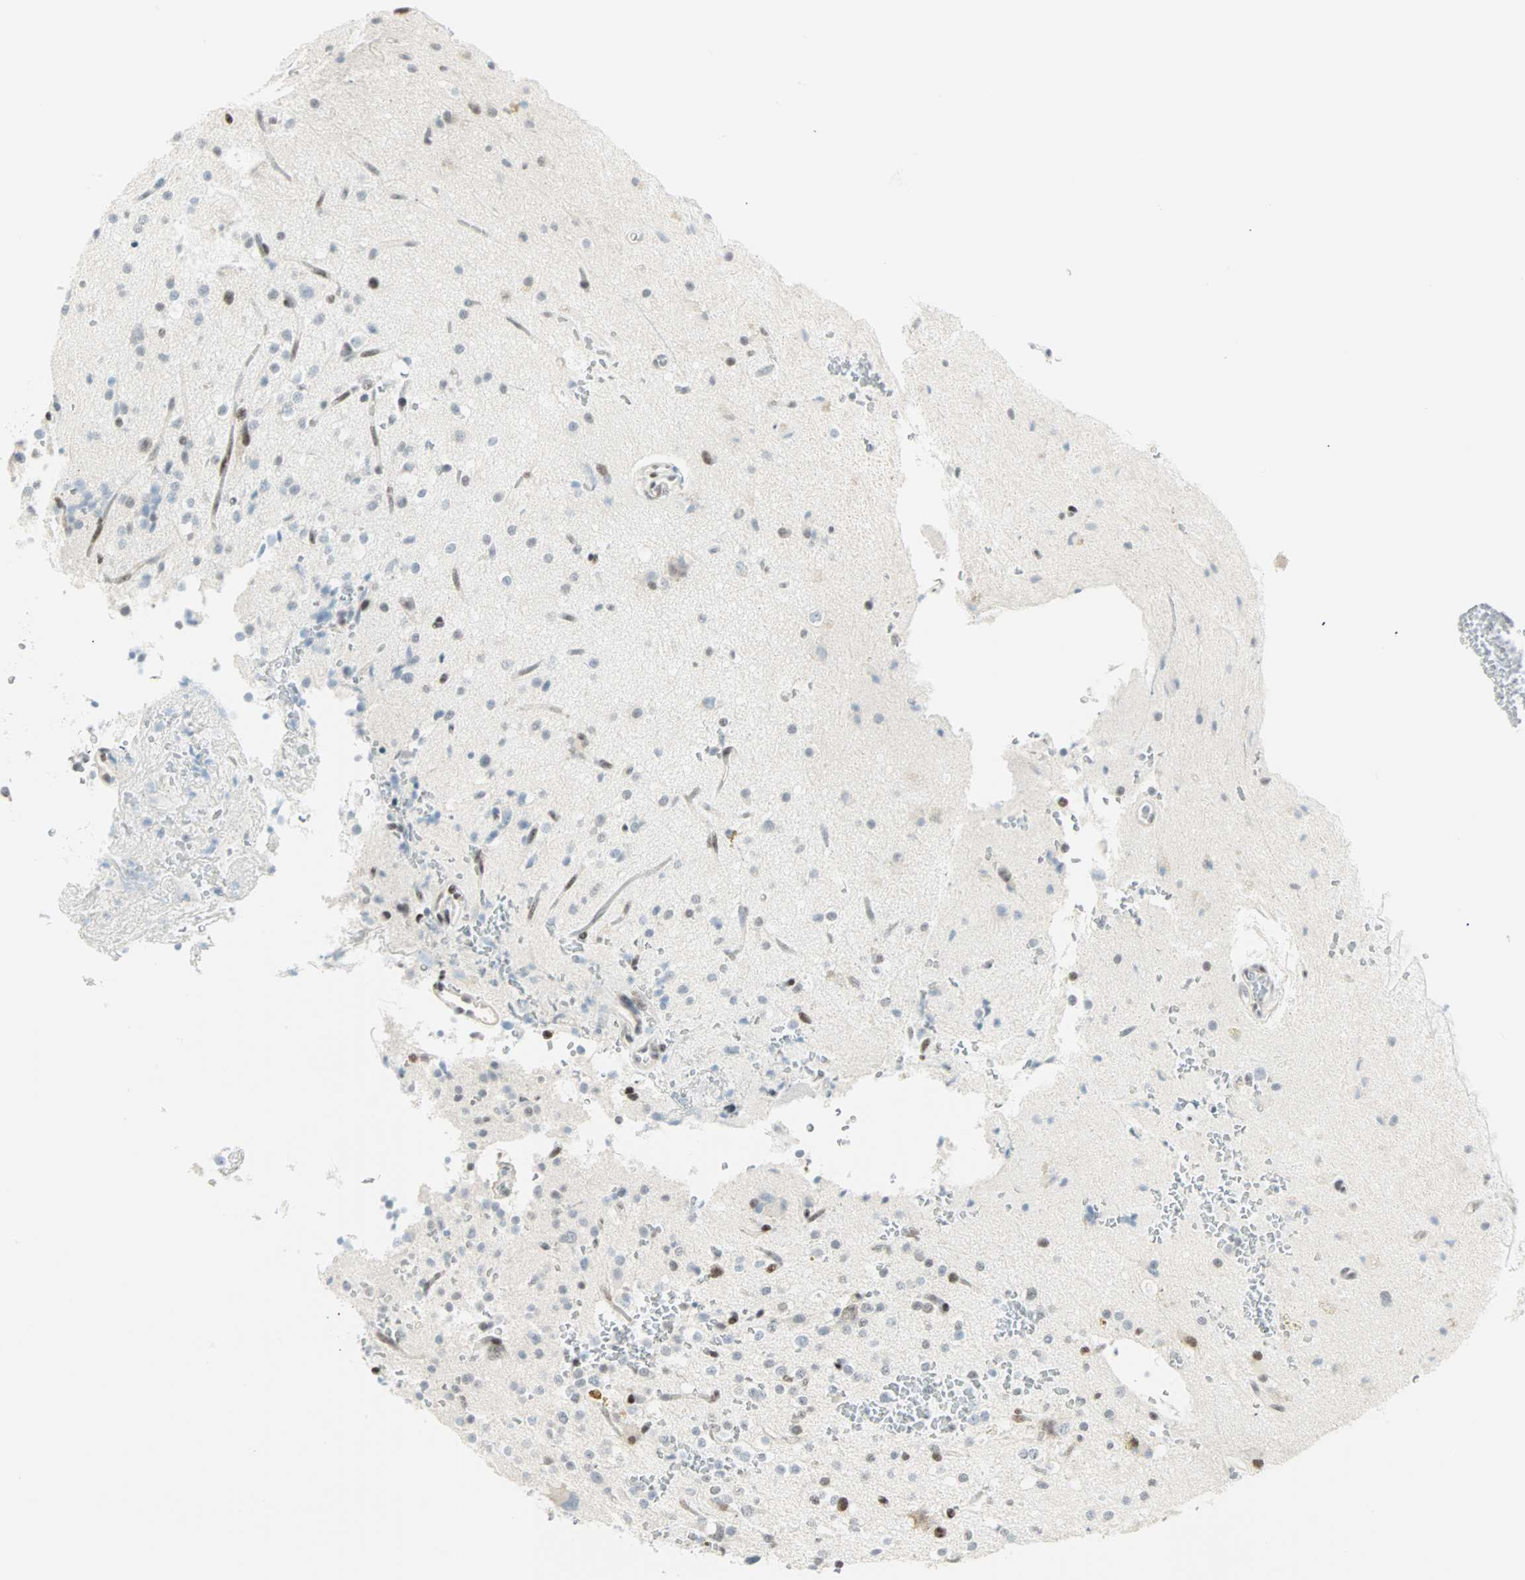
{"staining": {"intensity": "weak", "quantity": "<25%", "location": "nuclear"}, "tissue": "glioma", "cell_type": "Tumor cells", "image_type": "cancer", "snomed": [{"axis": "morphology", "description": "Glioma, malignant, High grade"}, {"axis": "topography", "description": "Brain"}], "caption": "The photomicrograph demonstrates no staining of tumor cells in malignant high-grade glioma.", "gene": "PKNOX1", "patient": {"sex": "male", "age": 47}}